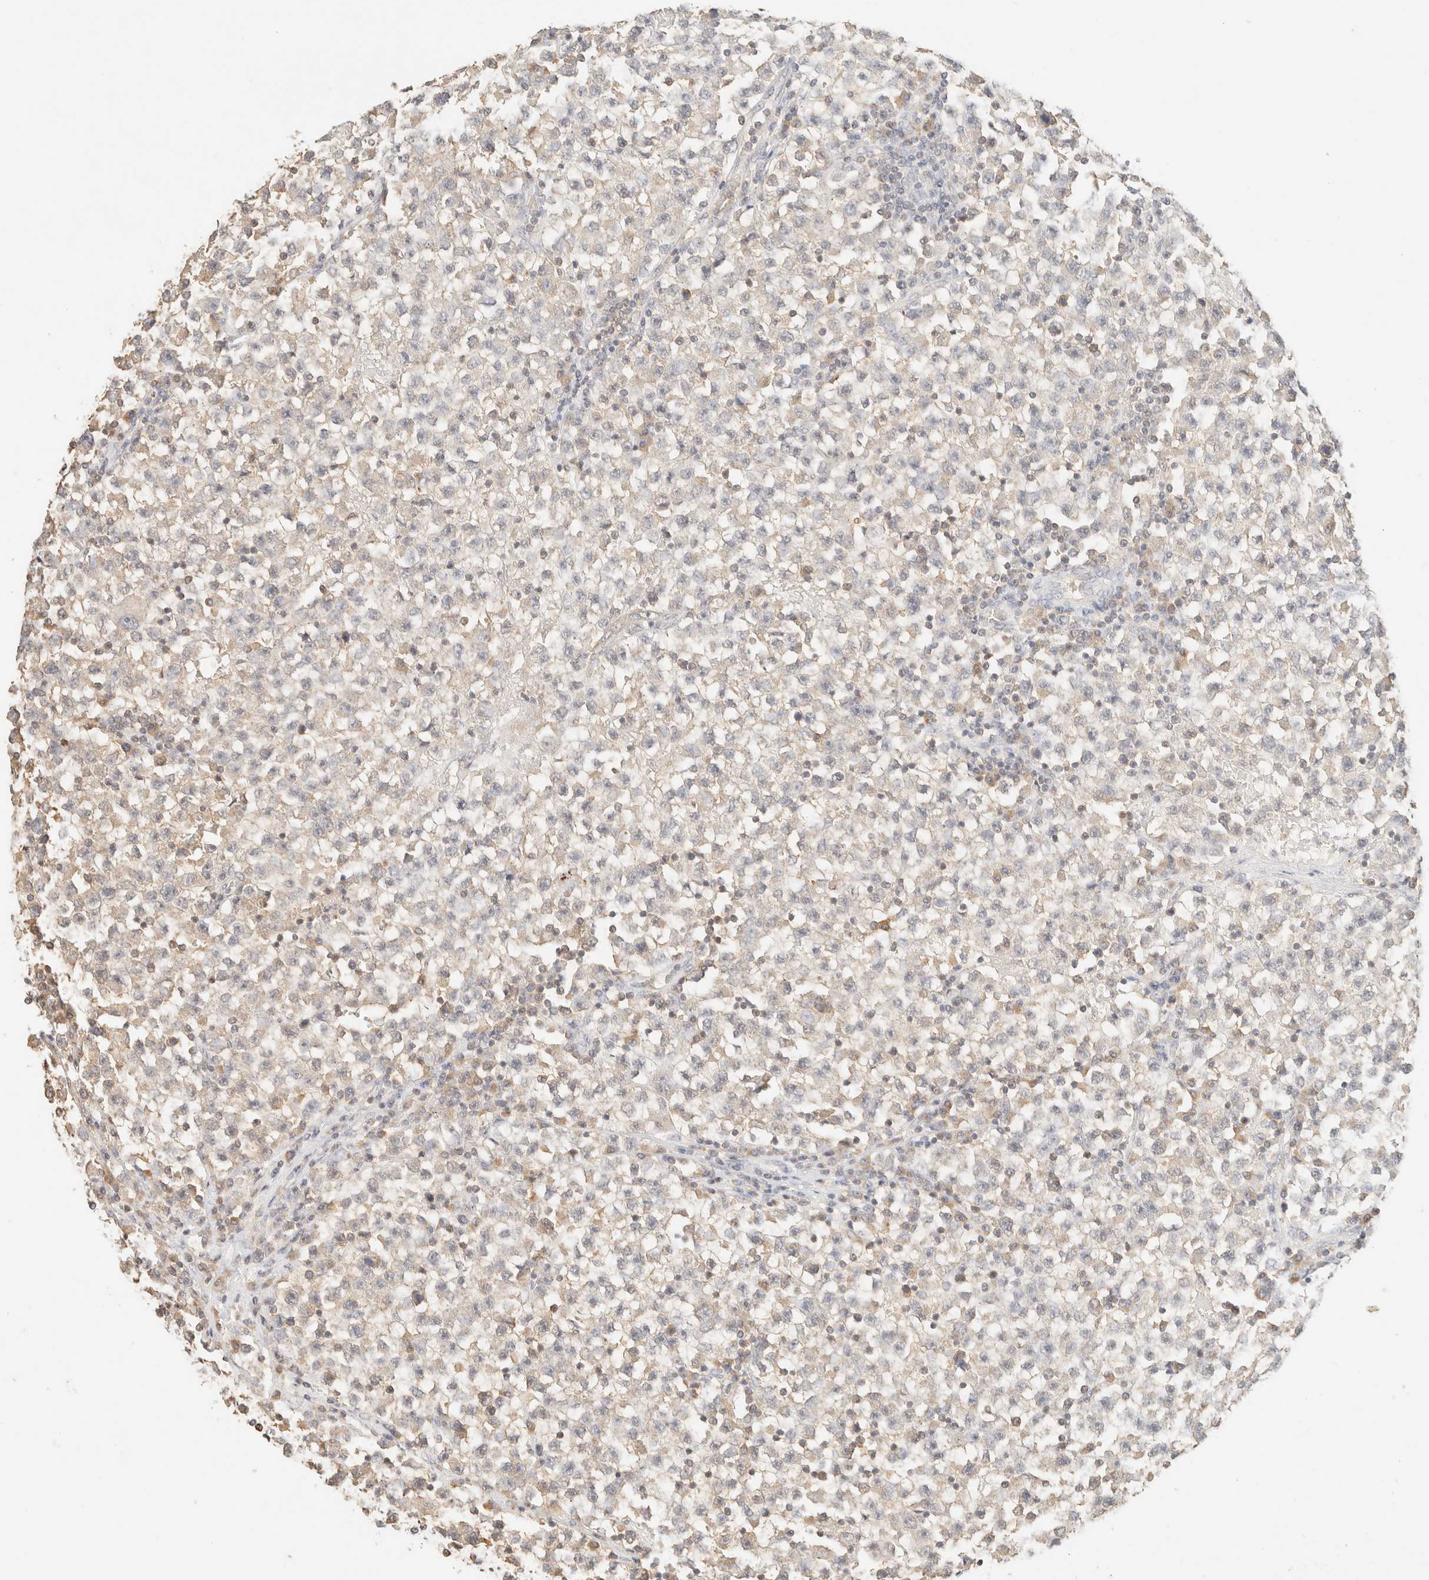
{"staining": {"intensity": "negative", "quantity": "none", "location": "none"}, "tissue": "testis cancer", "cell_type": "Tumor cells", "image_type": "cancer", "snomed": [{"axis": "morphology", "description": "Seminoma, NOS"}, {"axis": "topography", "description": "Testis"}], "caption": "Tumor cells show no significant expression in testis cancer. (DAB (3,3'-diaminobenzidine) immunohistochemistry with hematoxylin counter stain).", "gene": "TIMD4", "patient": {"sex": "male", "age": 22}}